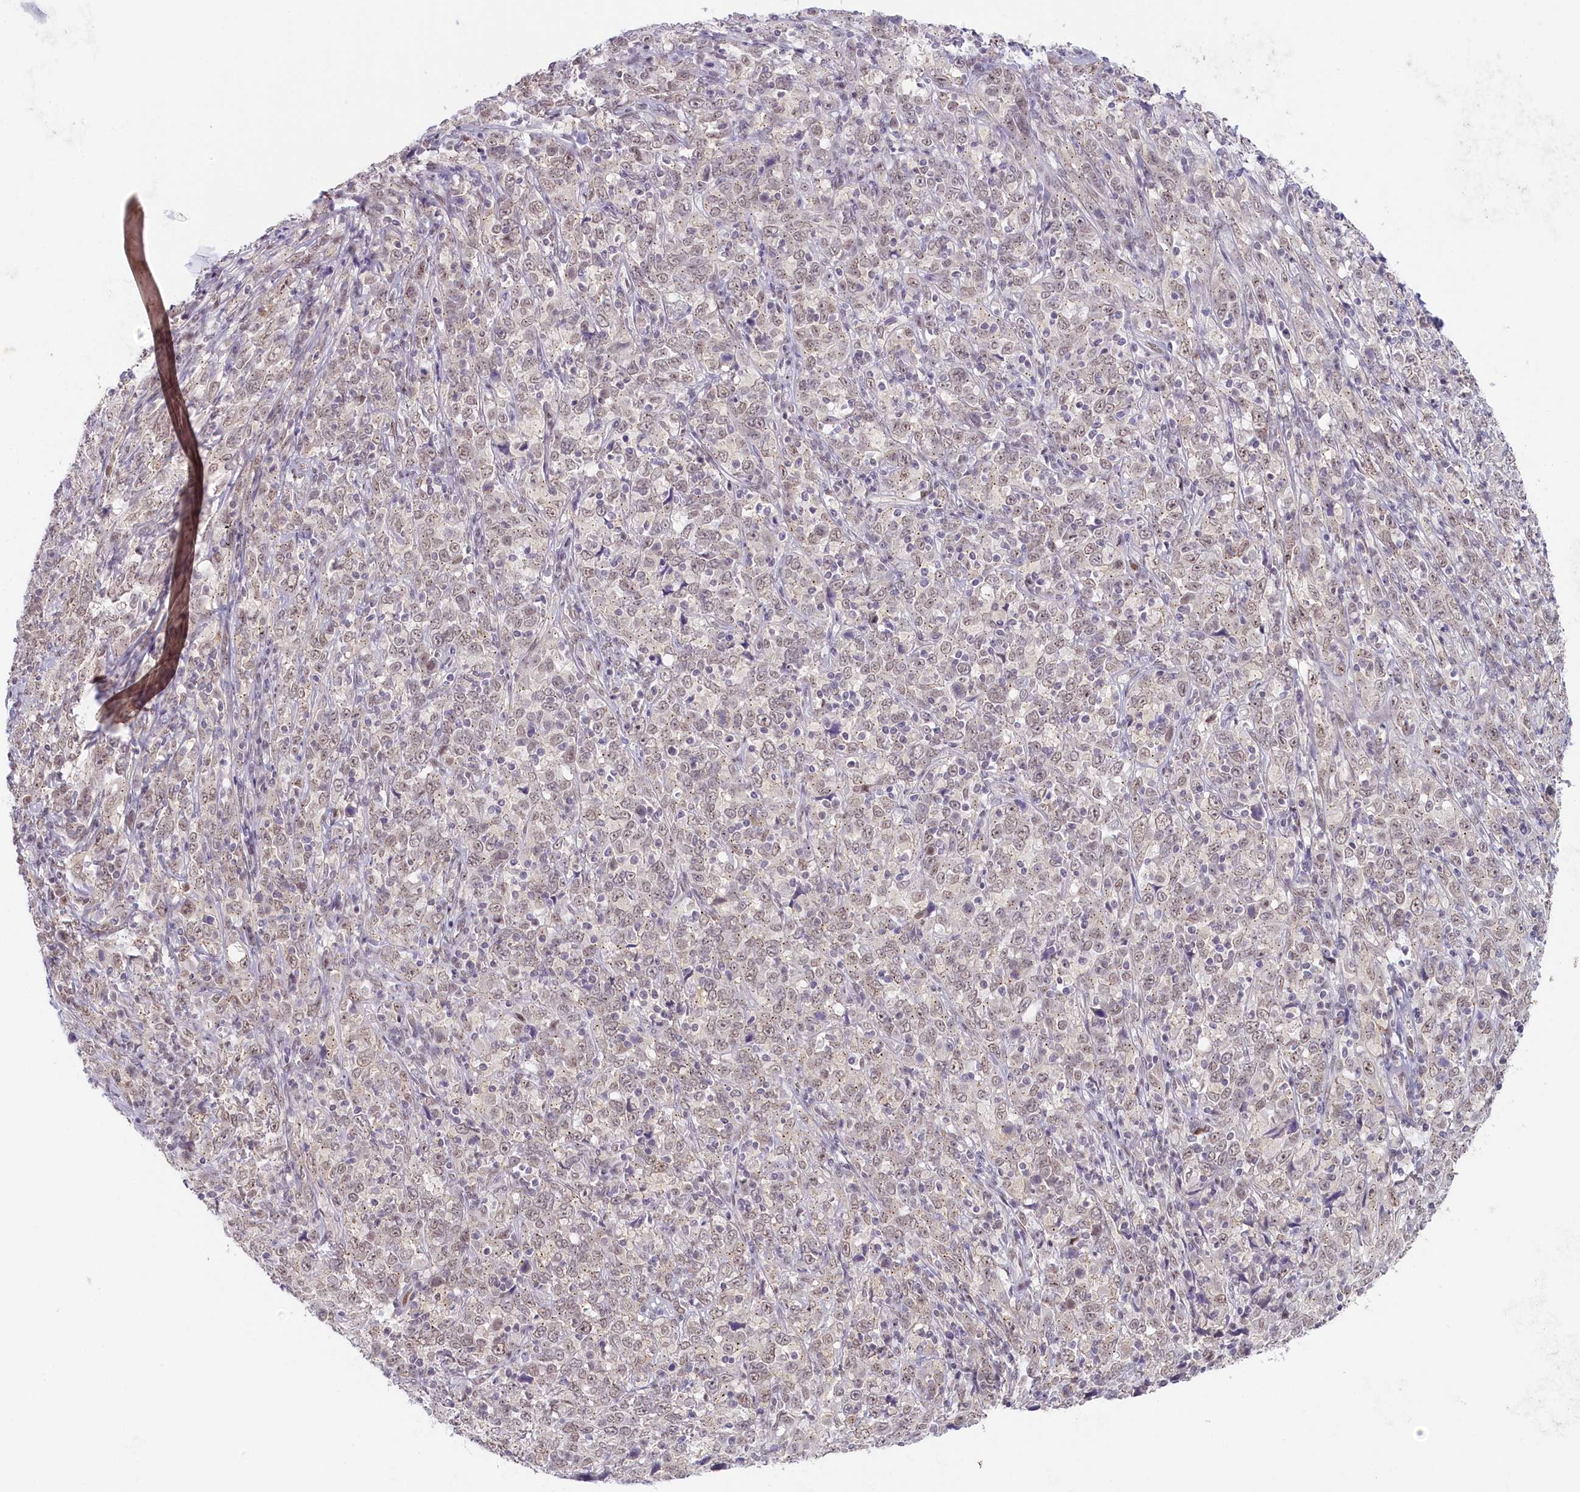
{"staining": {"intensity": "weak", "quantity": ">75%", "location": "nuclear"}, "tissue": "cervical cancer", "cell_type": "Tumor cells", "image_type": "cancer", "snomed": [{"axis": "morphology", "description": "Squamous cell carcinoma, NOS"}, {"axis": "topography", "description": "Cervix"}], "caption": "An image of squamous cell carcinoma (cervical) stained for a protein displays weak nuclear brown staining in tumor cells.", "gene": "SEC31B", "patient": {"sex": "female", "age": 46}}